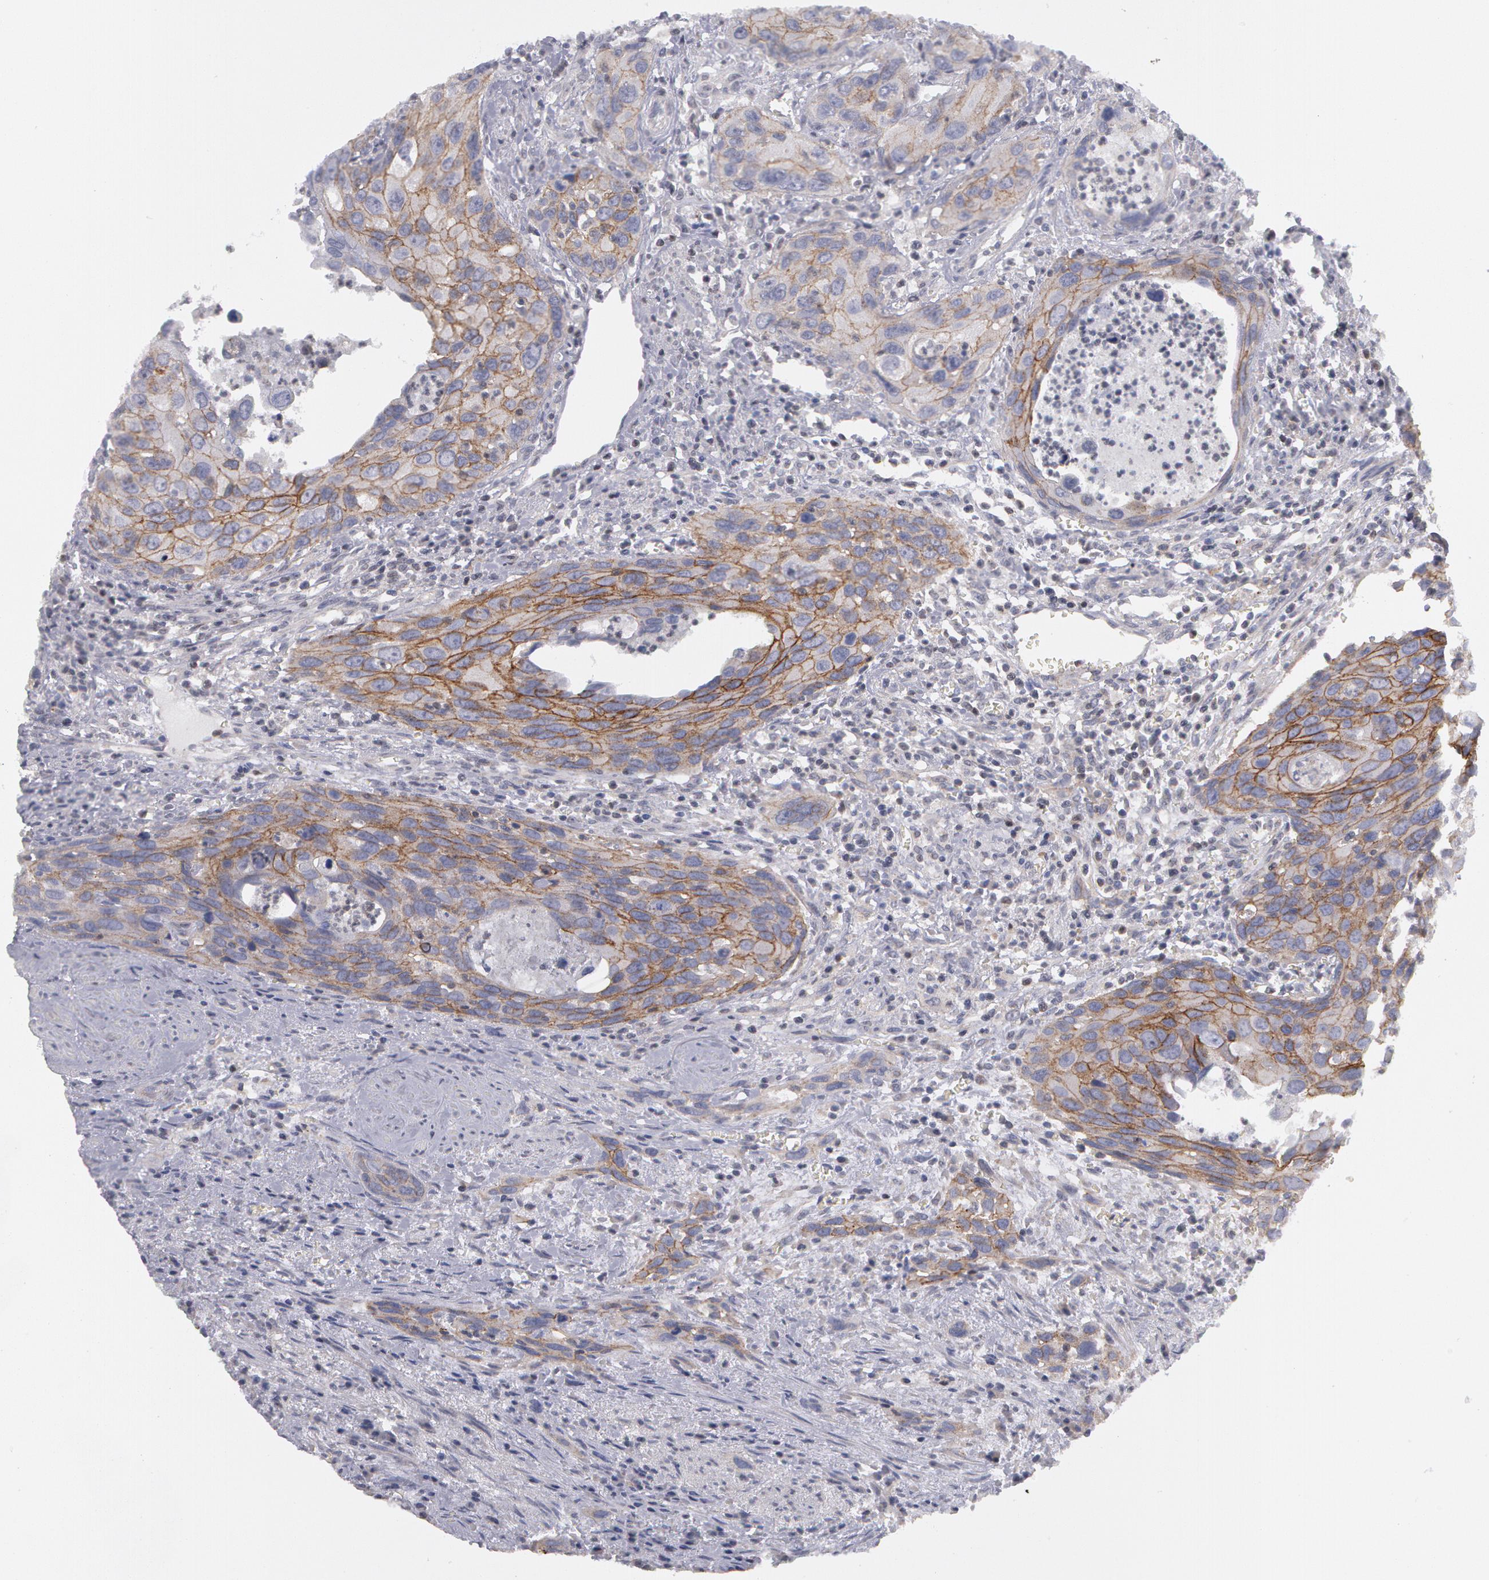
{"staining": {"intensity": "weak", "quantity": ">75%", "location": "cytoplasmic/membranous"}, "tissue": "urothelial cancer", "cell_type": "Tumor cells", "image_type": "cancer", "snomed": [{"axis": "morphology", "description": "Urothelial carcinoma, High grade"}, {"axis": "topography", "description": "Urinary bladder"}], "caption": "Immunohistochemistry (DAB) staining of urothelial carcinoma (high-grade) demonstrates weak cytoplasmic/membranous protein expression in about >75% of tumor cells. Nuclei are stained in blue.", "gene": "ERBB2", "patient": {"sex": "male", "age": 71}}